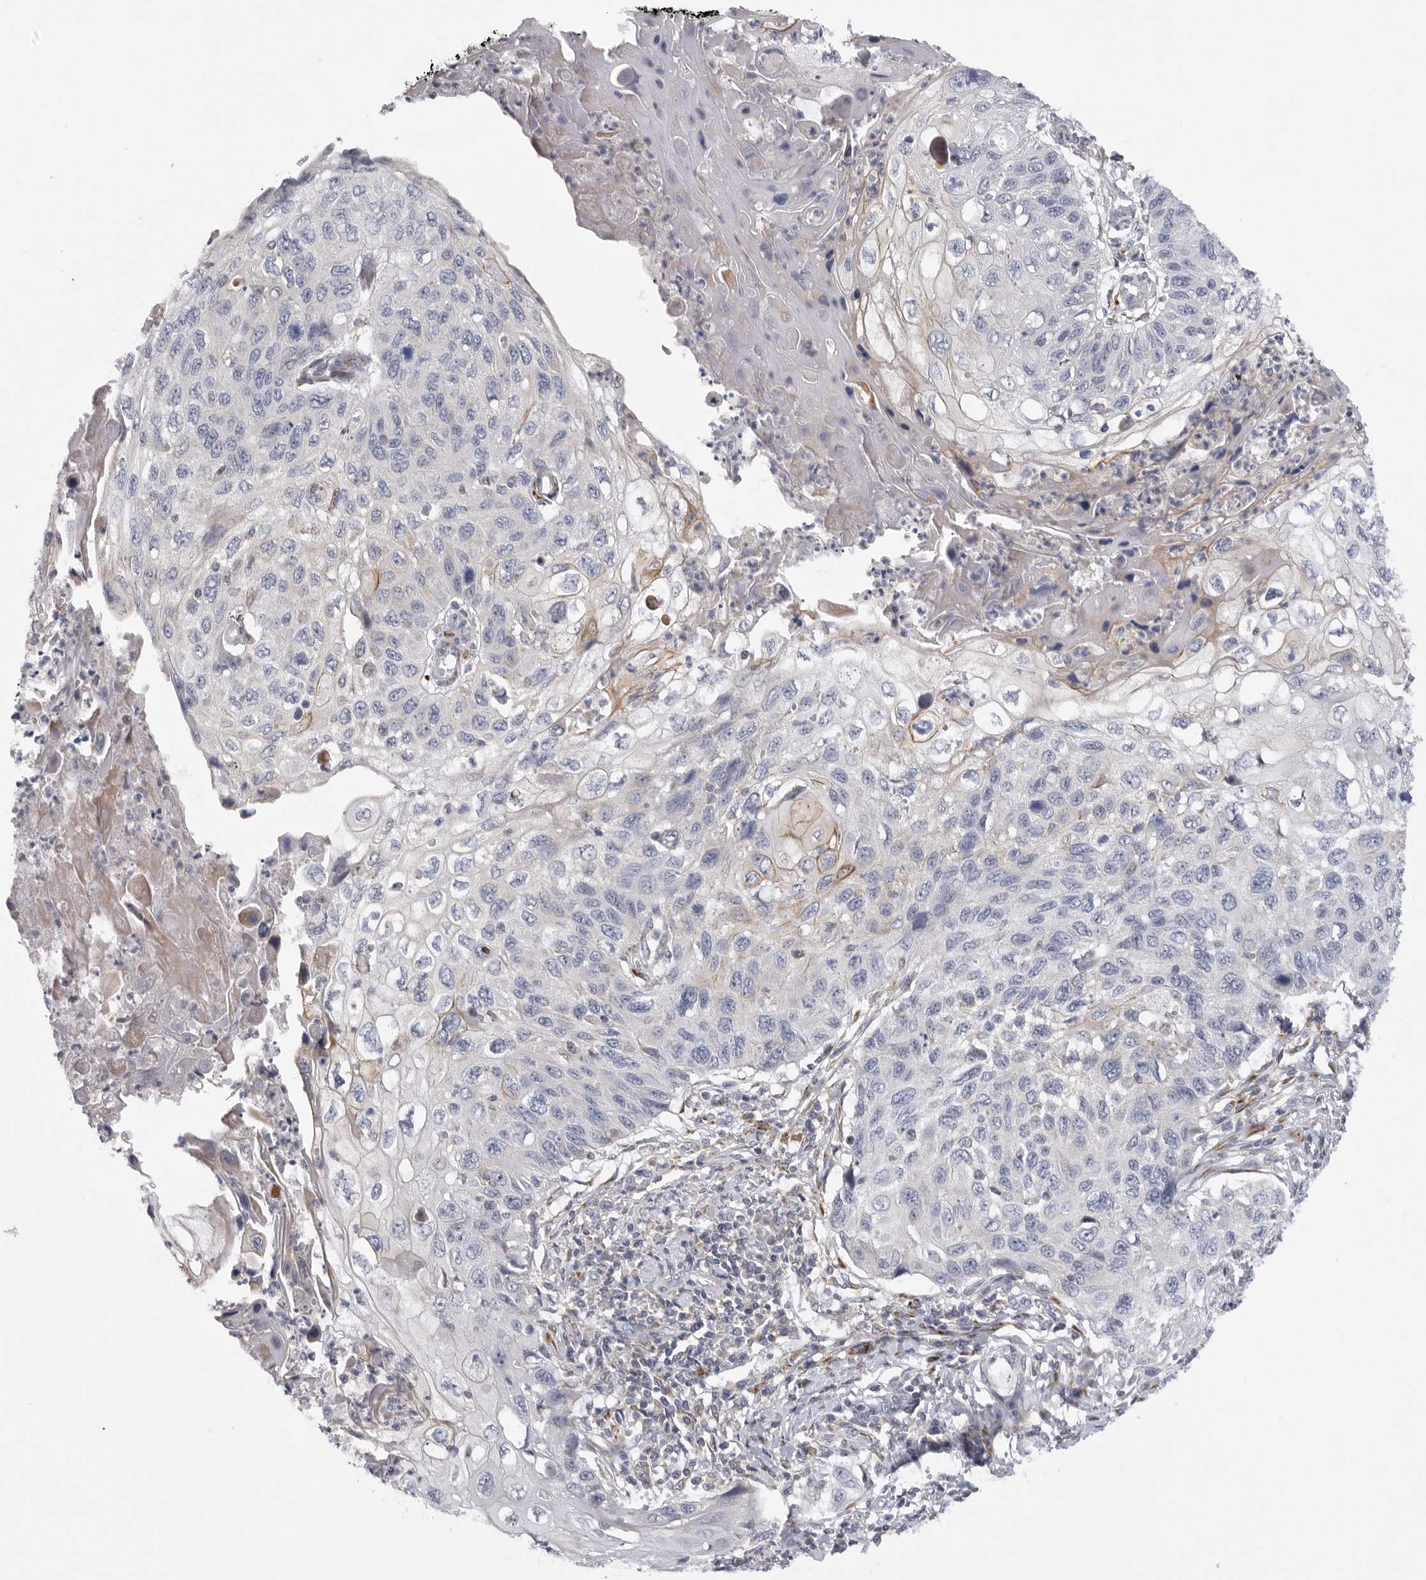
{"staining": {"intensity": "negative", "quantity": "none", "location": "none"}, "tissue": "cervical cancer", "cell_type": "Tumor cells", "image_type": "cancer", "snomed": [{"axis": "morphology", "description": "Squamous cell carcinoma, NOS"}, {"axis": "topography", "description": "Cervix"}], "caption": "Tumor cells show no significant expression in squamous cell carcinoma (cervical). (DAB (3,3'-diaminobenzidine) immunohistochemistry (IHC) visualized using brightfield microscopy, high magnification).", "gene": "USP24", "patient": {"sex": "female", "age": 70}}